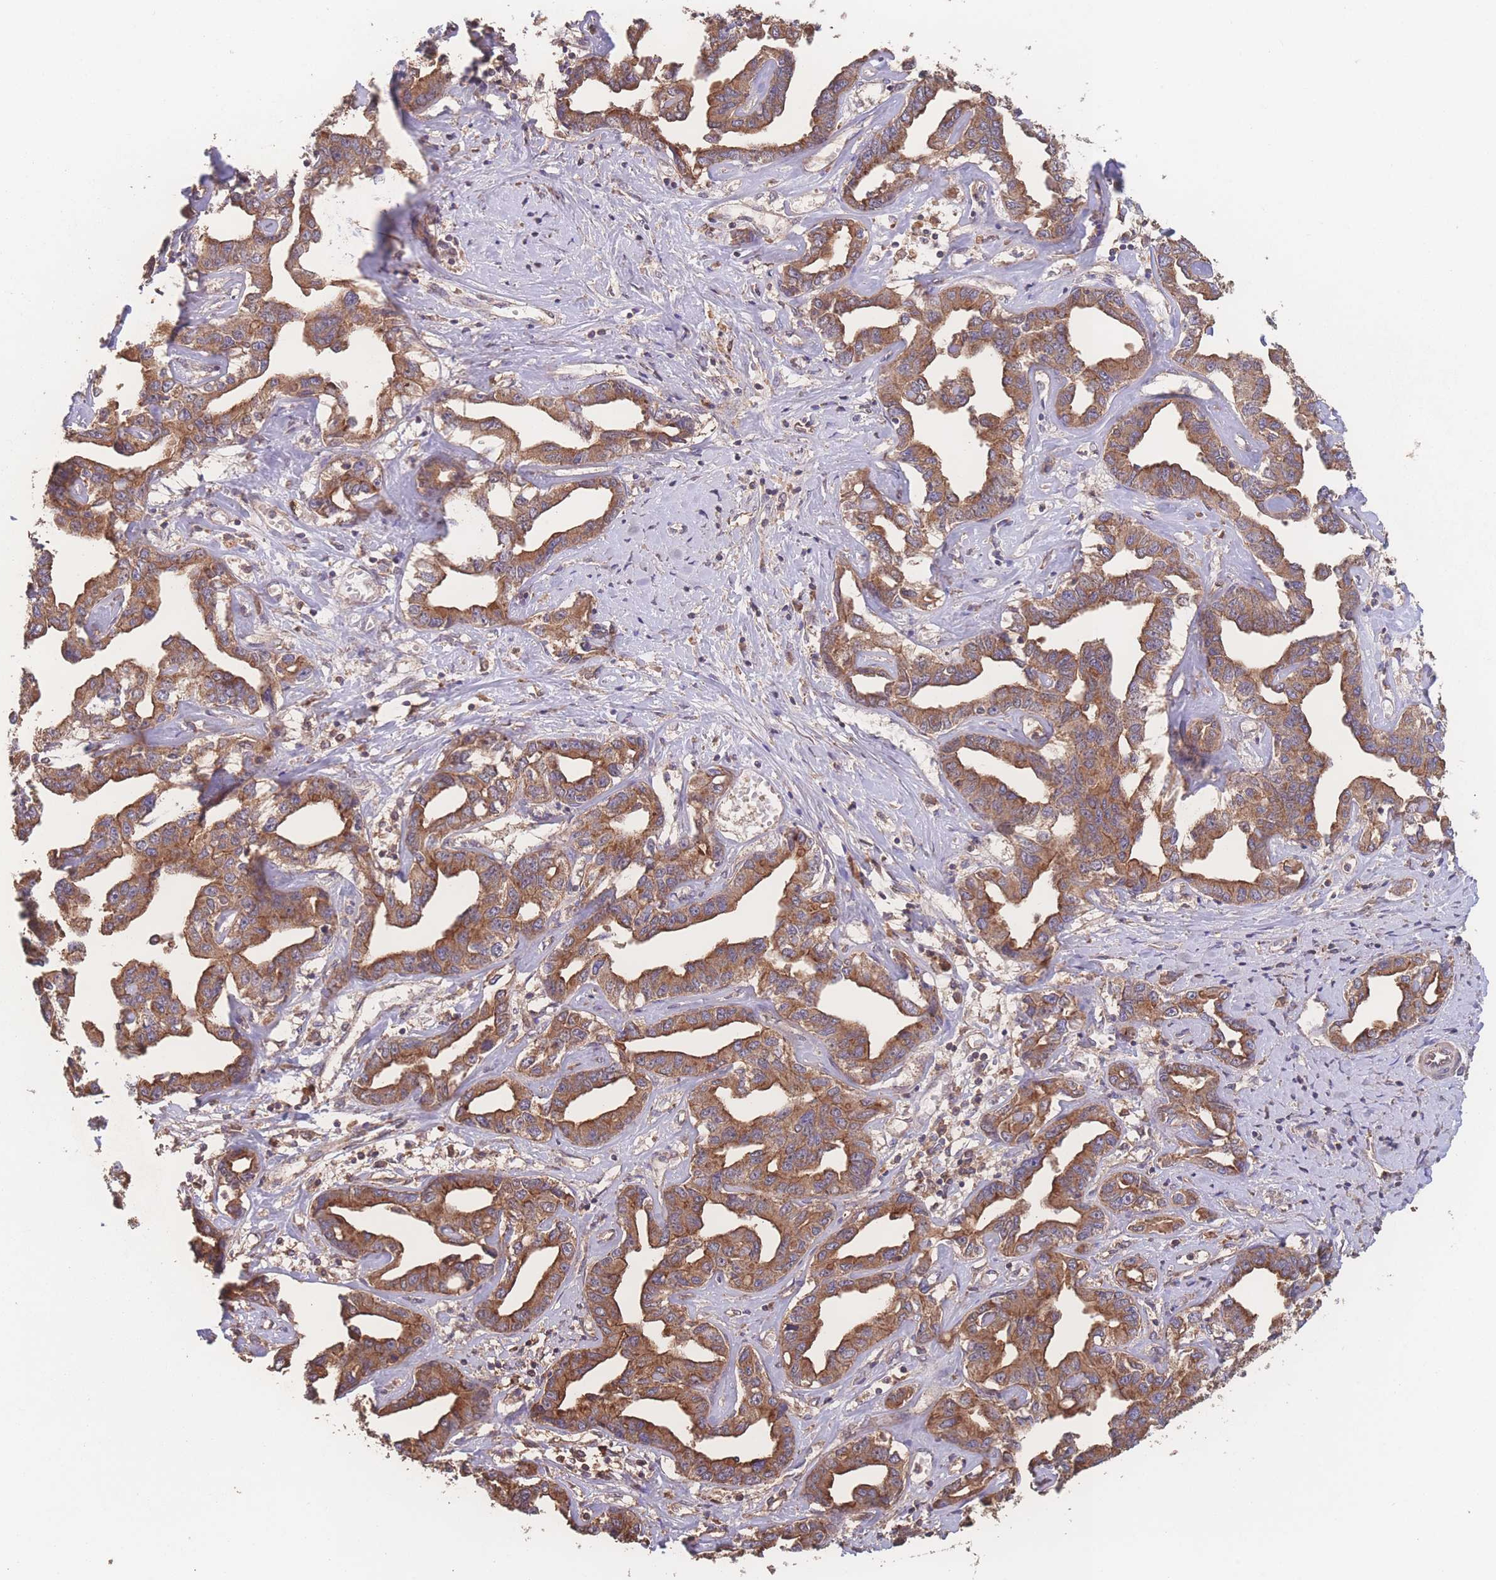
{"staining": {"intensity": "moderate", "quantity": ">75%", "location": "cytoplasmic/membranous"}, "tissue": "liver cancer", "cell_type": "Tumor cells", "image_type": "cancer", "snomed": [{"axis": "morphology", "description": "Cholangiocarcinoma"}, {"axis": "topography", "description": "Liver"}], "caption": "IHC of cholangiocarcinoma (liver) shows medium levels of moderate cytoplasmic/membranous staining in approximately >75% of tumor cells.", "gene": "ATXN10", "patient": {"sex": "male", "age": 59}}